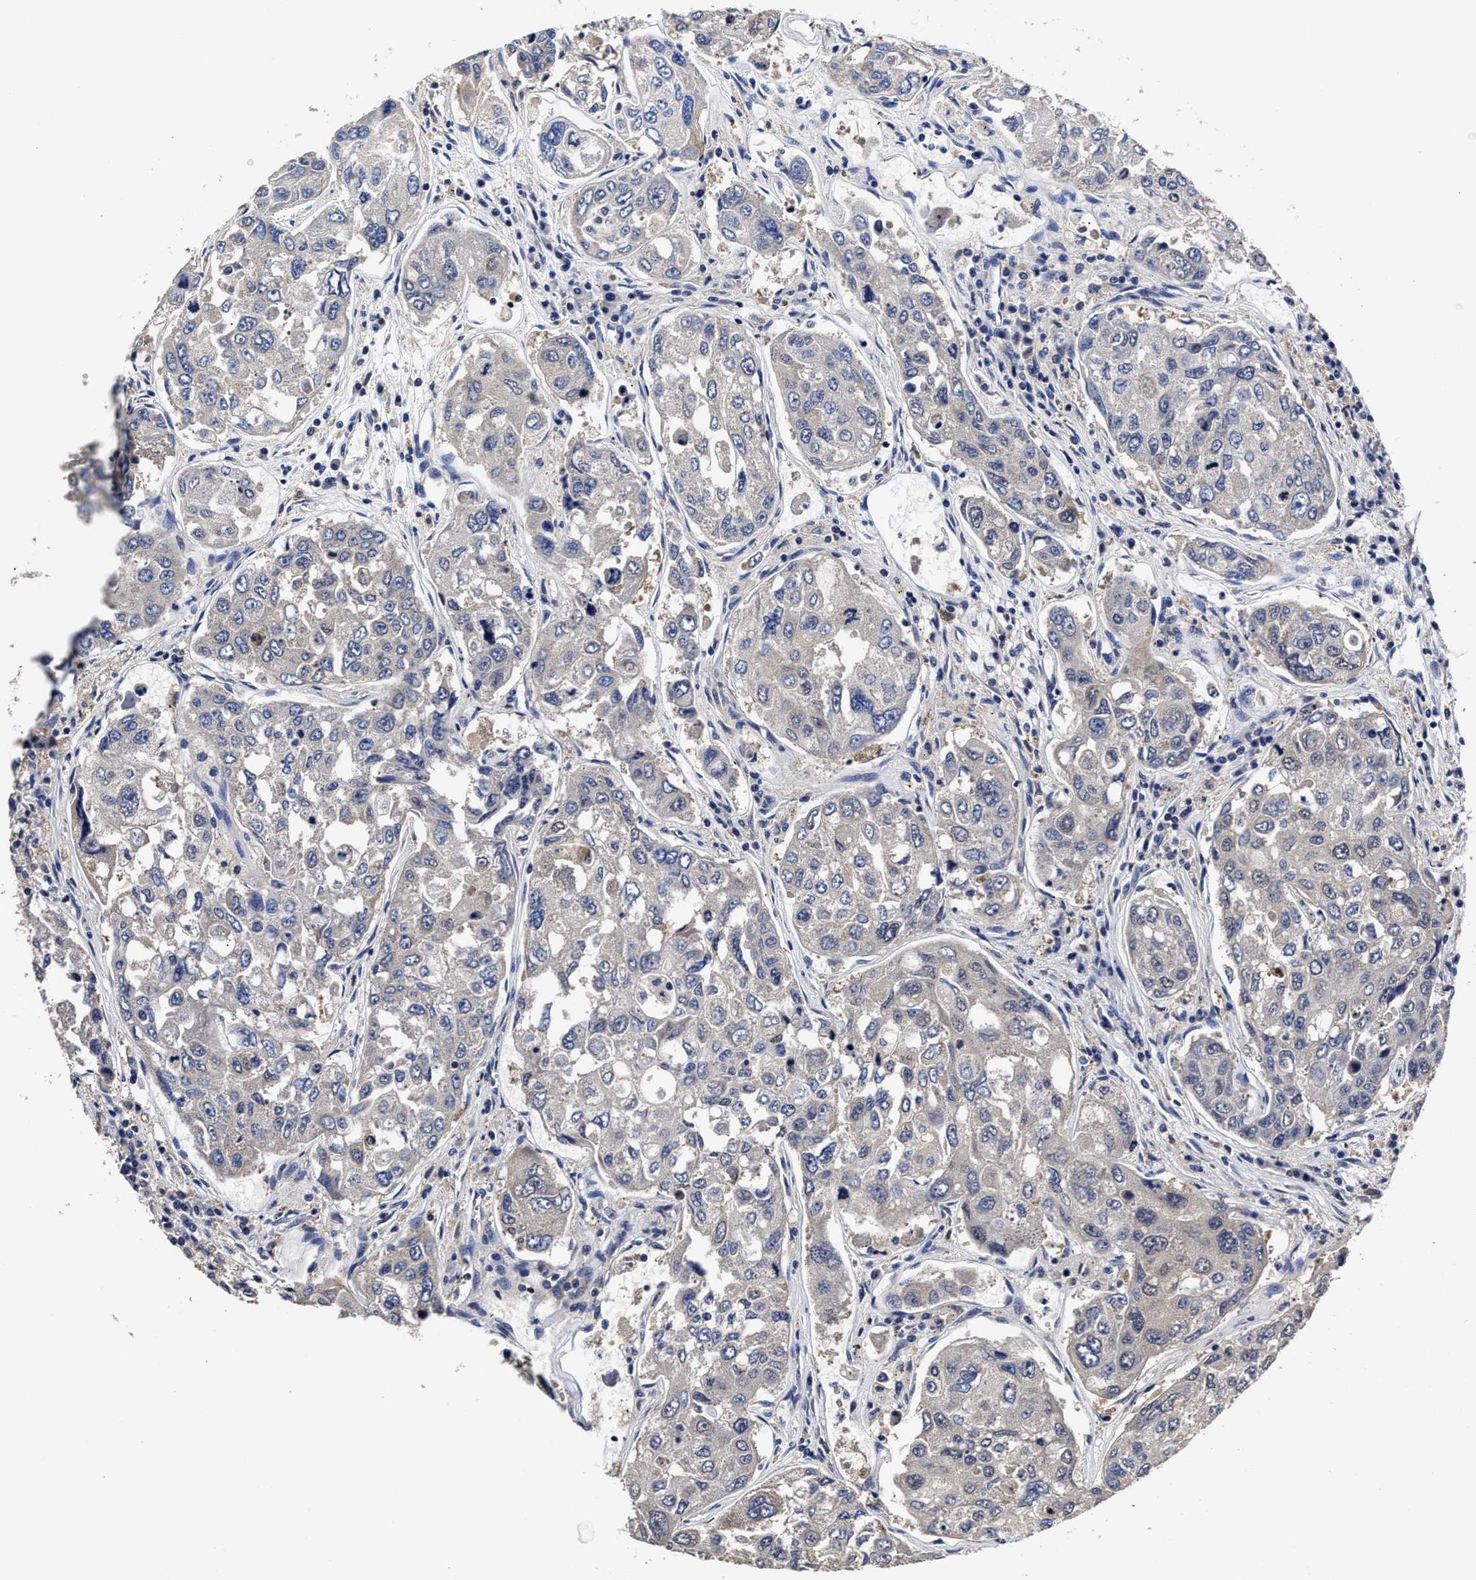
{"staining": {"intensity": "negative", "quantity": "none", "location": "none"}, "tissue": "urothelial cancer", "cell_type": "Tumor cells", "image_type": "cancer", "snomed": [{"axis": "morphology", "description": "Urothelial carcinoma, High grade"}, {"axis": "topography", "description": "Lymph node"}, {"axis": "topography", "description": "Urinary bladder"}], "caption": "The photomicrograph demonstrates no significant expression in tumor cells of urothelial cancer. Nuclei are stained in blue.", "gene": "SOCS5", "patient": {"sex": "male", "age": 51}}